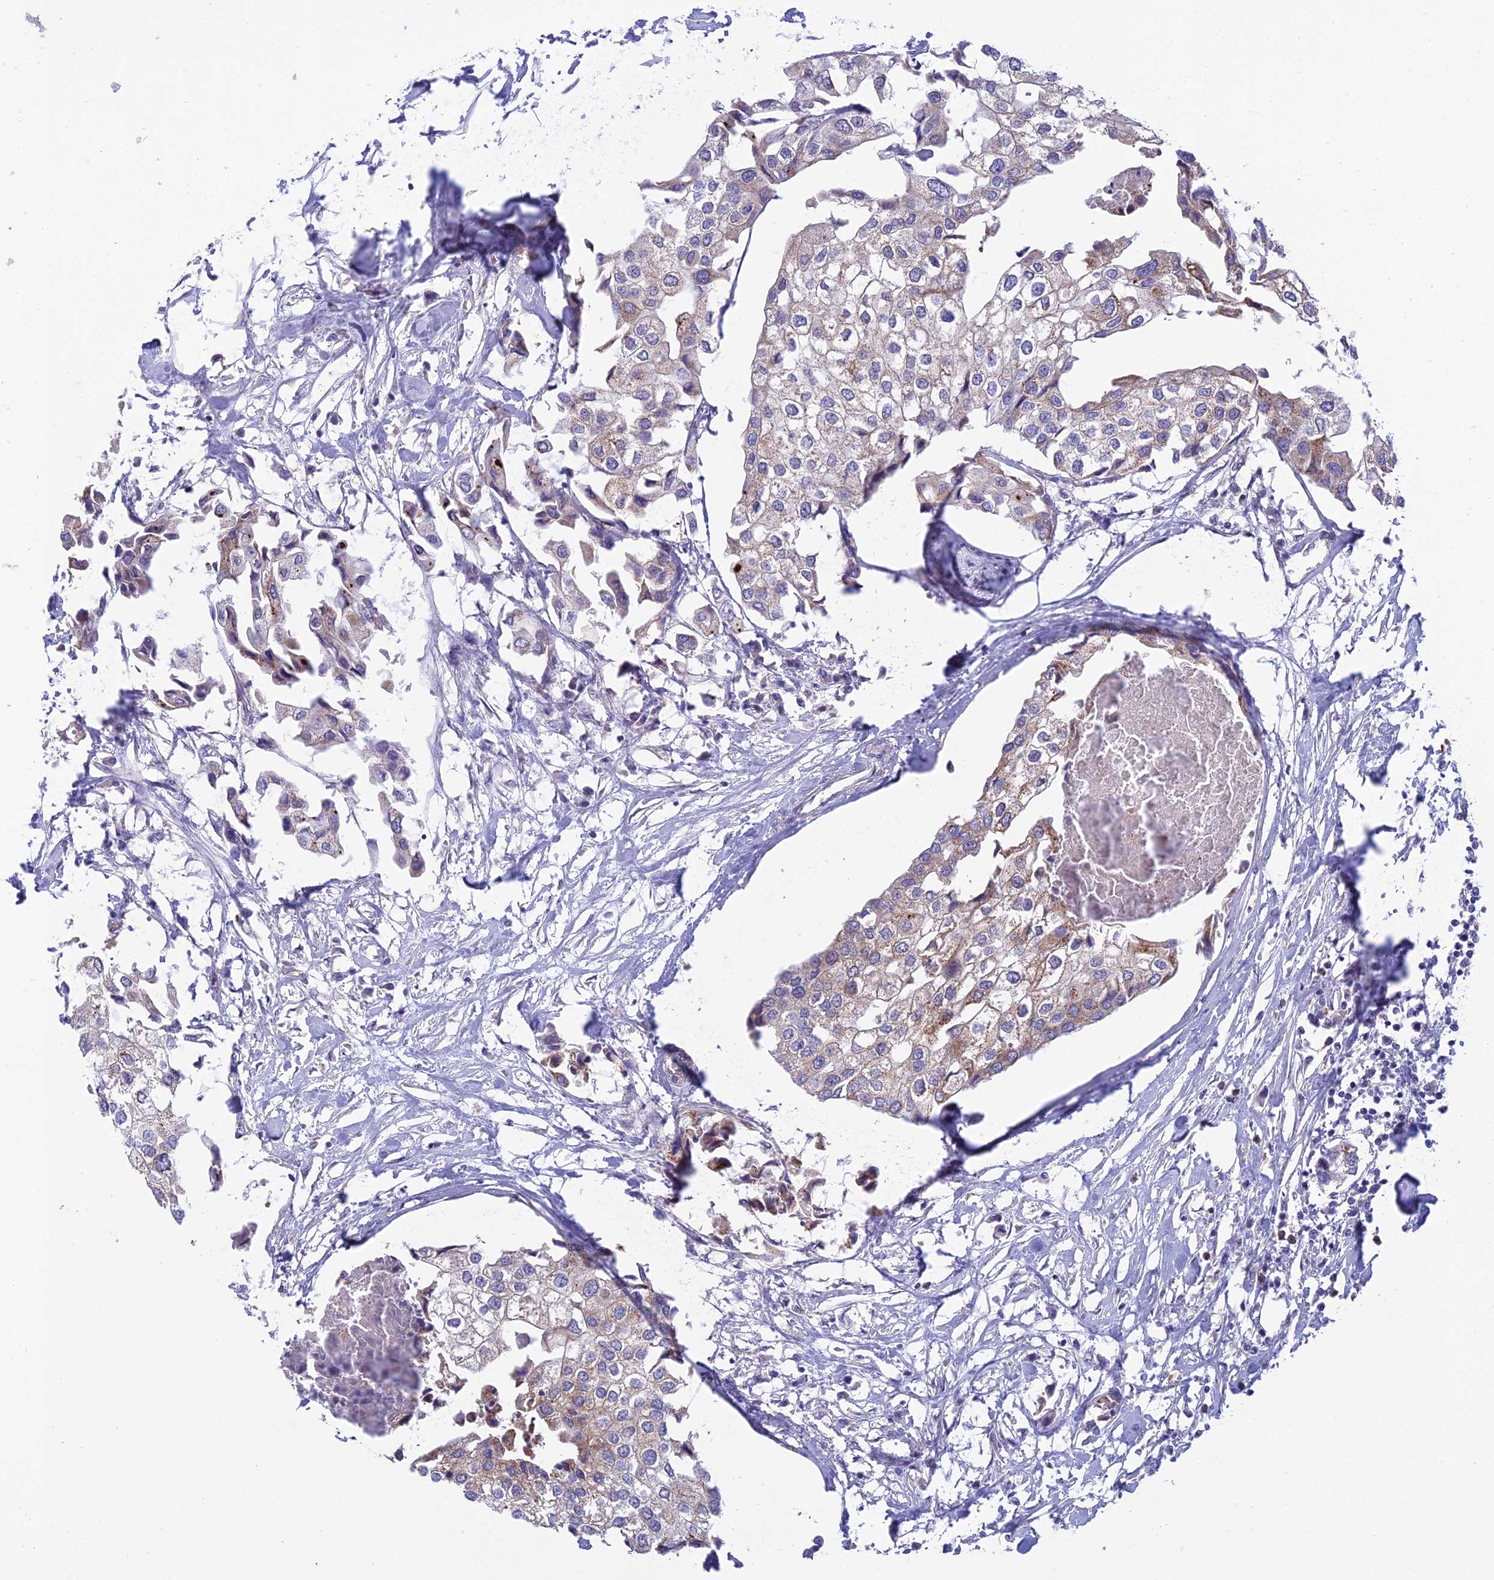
{"staining": {"intensity": "weak", "quantity": "<25%", "location": "cytoplasmic/membranous"}, "tissue": "urothelial cancer", "cell_type": "Tumor cells", "image_type": "cancer", "snomed": [{"axis": "morphology", "description": "Urothelial carcinoma, High grade"}, {"axis": "topography", "description": "Urinary bladder"}], "caption": "IHC histopathology image of neoplastic tissue: human urothelial cancer stained with DAB (3,3'-diaminobenzidine) reveals no significant protein expression in tumor cells.", "gene": "DUS2", "patient": {"sex": "male", "age": 64}}